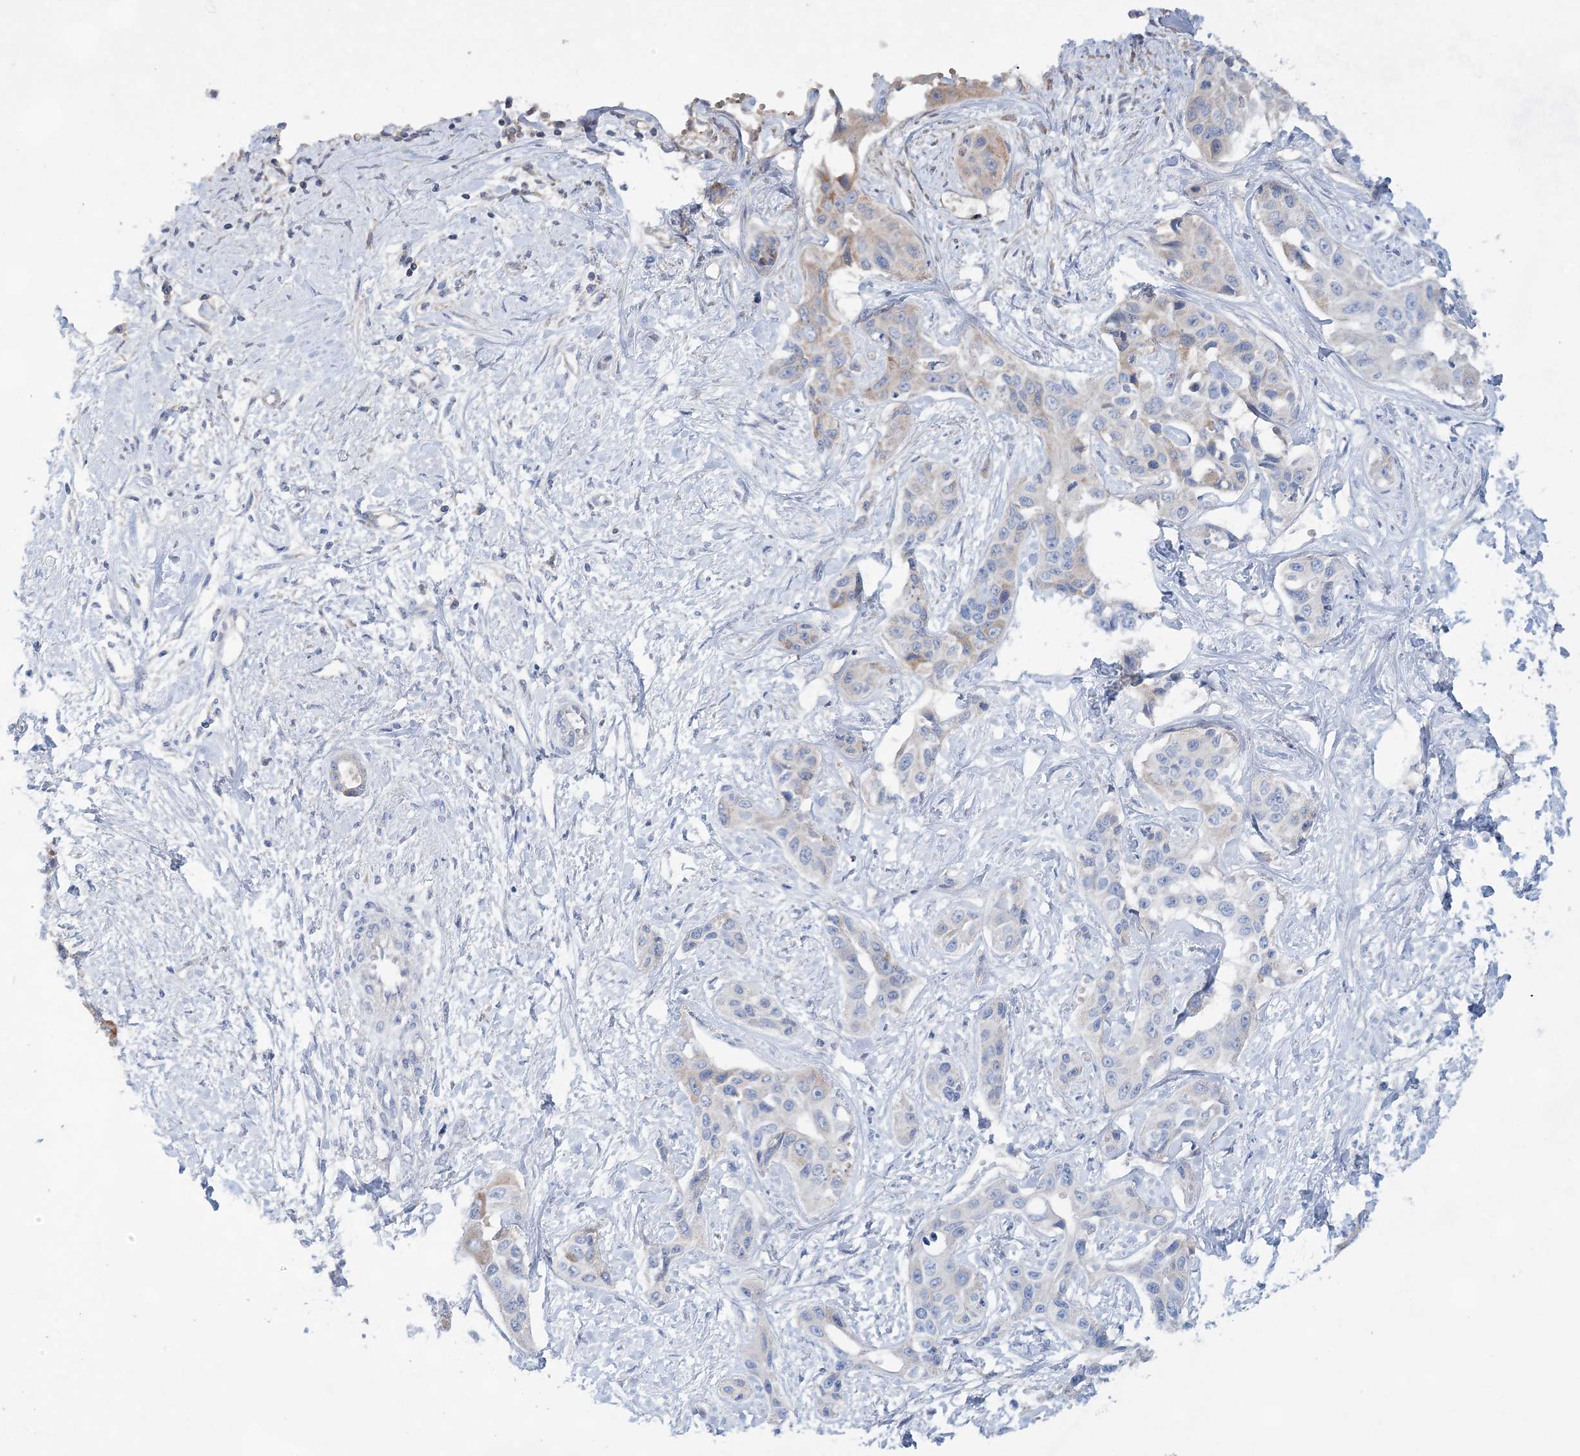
{"staining": {"intensity": "moderate", "quantity": "<25%", "location": "cytoplasmic/membranous"}, "tissue": "liver cancer", "cell_type": "Tumor cells", "image_type": "cancer", "snomed": [{"axis": "morphology", "description": "Cholangiocarcinoma"}, {"axis": "topography", "description": "Liver"}], "caption": "Protein staining of liver cancer (cholangiocarcinoma) tissue shows moderate cytoplasmic/membranous expression in approximately <25% of tumor cells.", "gene": "TRAPPC13", "patient": {"sex": "male", "age": 59}}